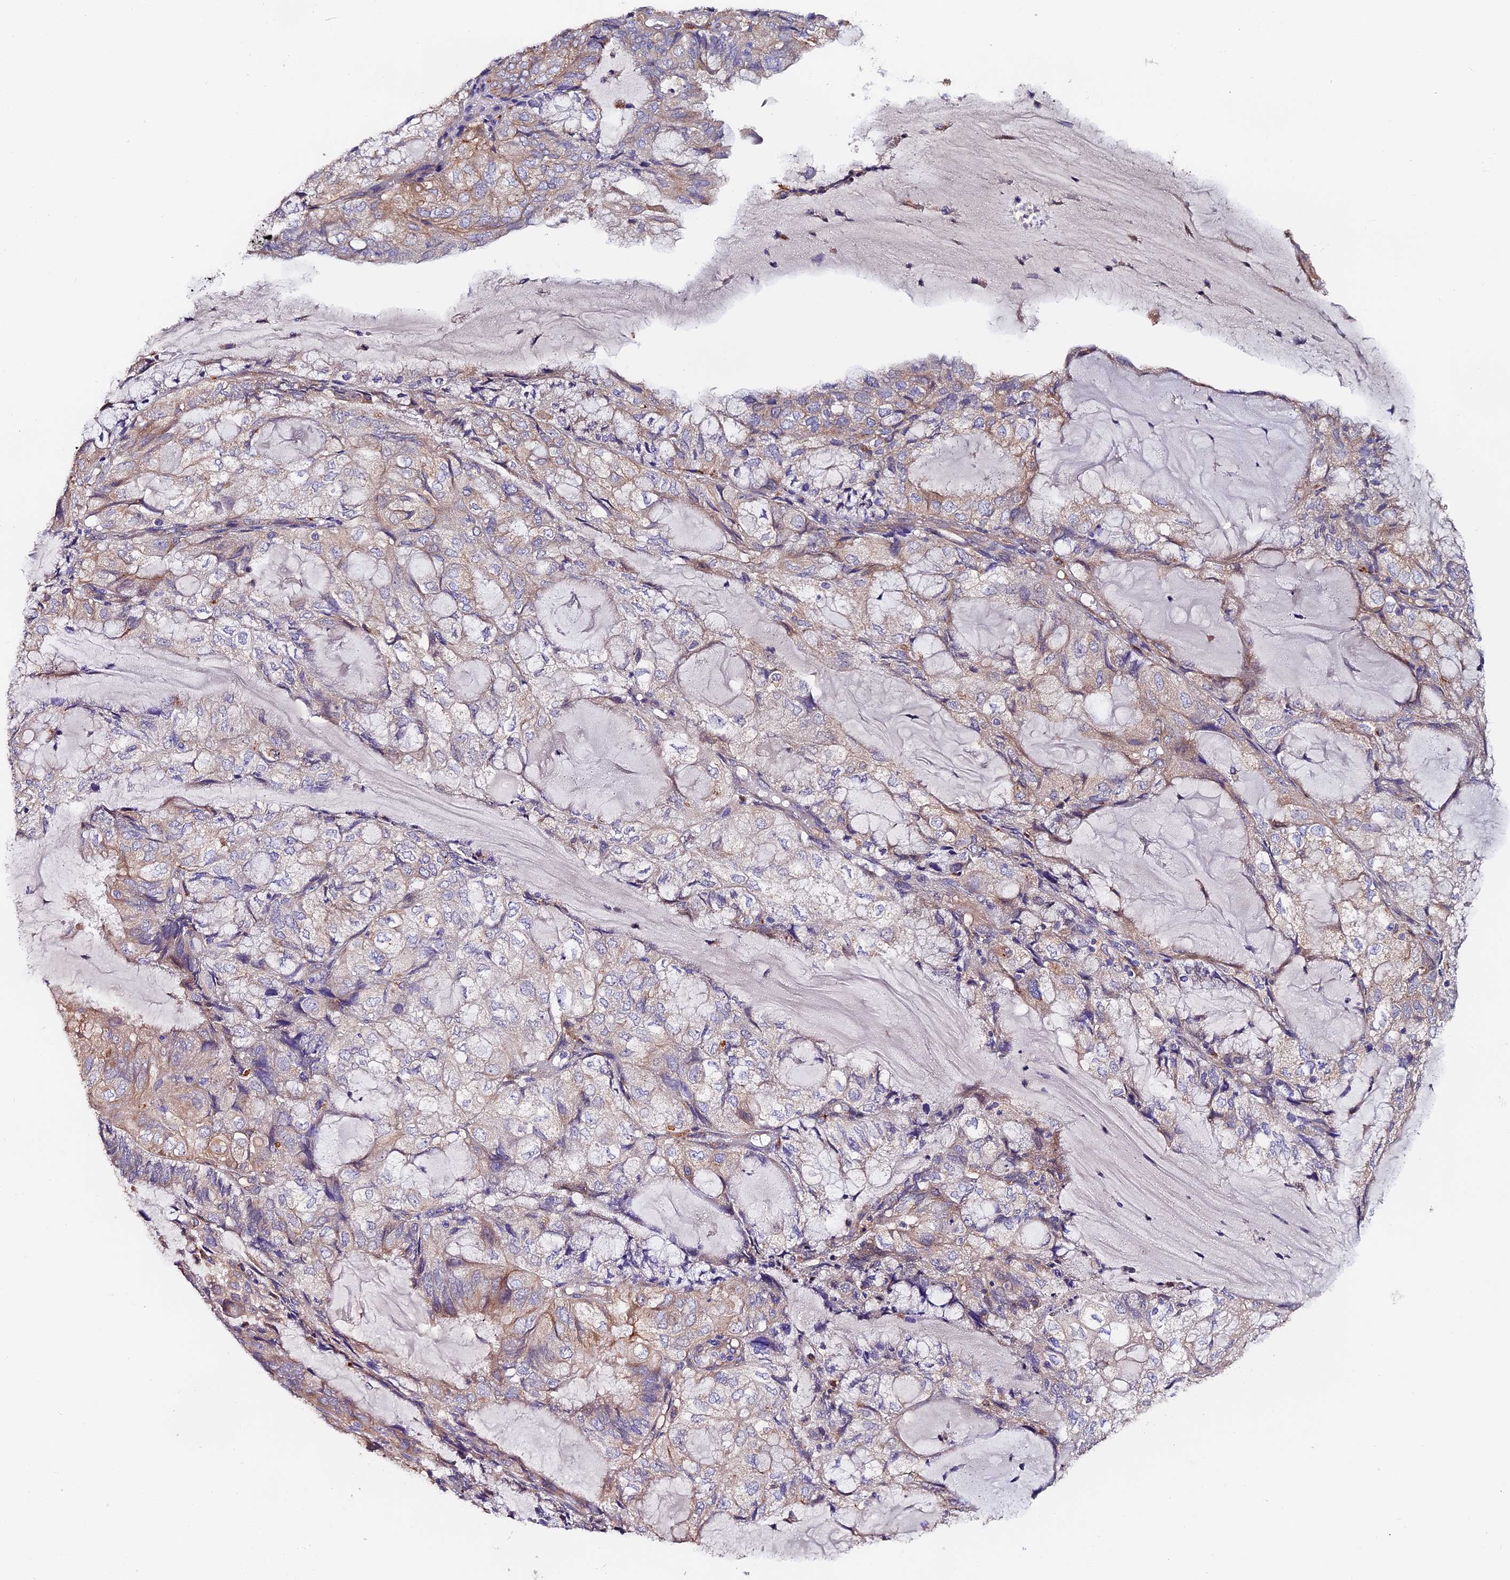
{"staining": {"intensity": "weak", "quantity": "25%-75%", "location": "cytoplasmic/membranous"}, "tissue": "endometrial cancer", "cell_type": "Tumor cells", "image_type": "cancer", "snomed": [{"axis": "morphology", "description": "Adenocarcinoma, NOS"}, {"axis": "topography", "description": "Endometrium"}], "caption": "Weak cytoplasmic/membranous expression is present in about 25%-75% of tumor cells in endometrial adenocarcinoma. (DAB (3,3'-diaminobenzidine) IHC with brightfield microscopy, high magnification).", "gene": "CLN5", "patient": {"sex": "female", "age": 81}}